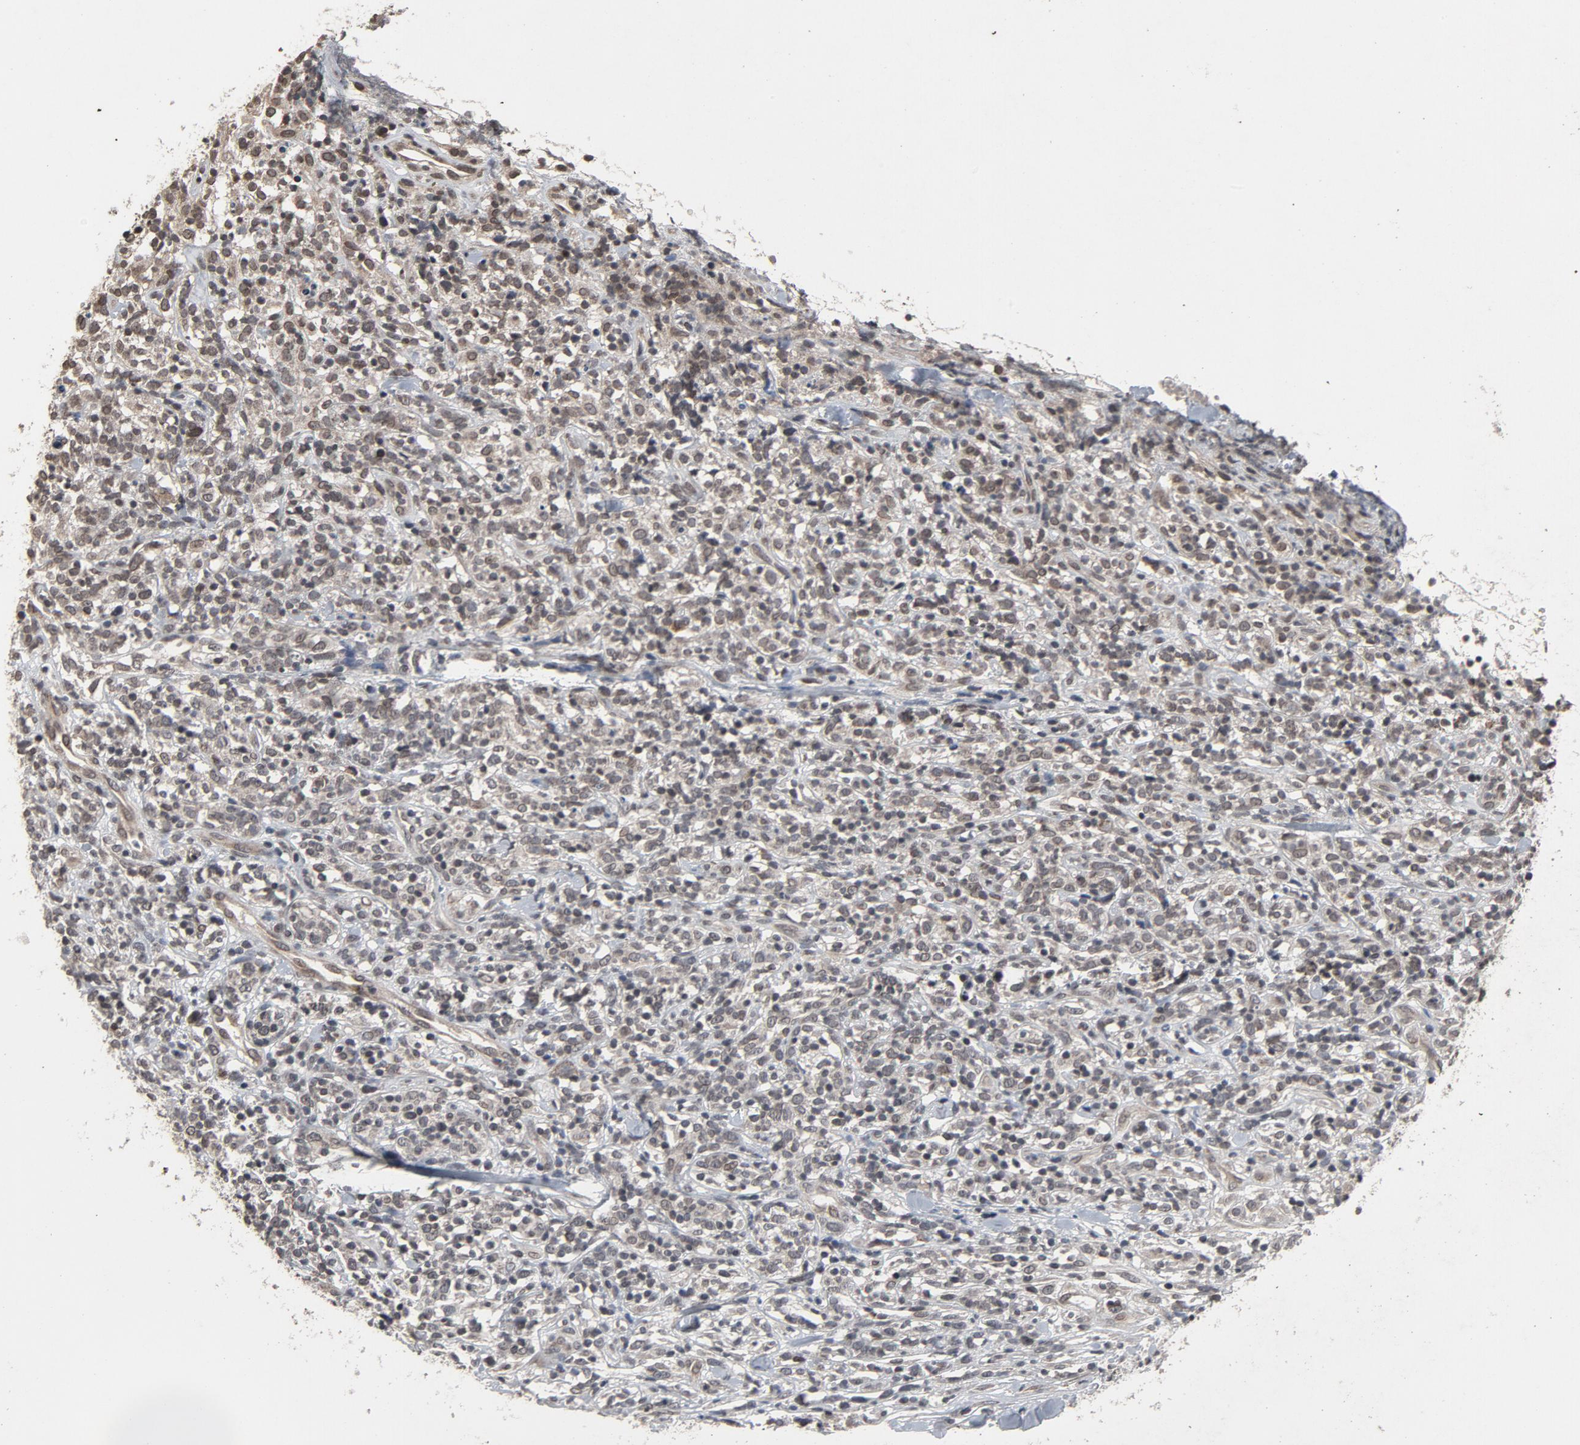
{"staining": {"intensity": "weak", "quantity": "<25%", "location": "nuclear"}, "tissue": "lymphoma", "cell_type": "Tumor cells", "image_type": "cancer", "snomed": [{"axis": "morphology", "description": "Malignant lymphoma, non-Hodgkin's type, High grade"}, {"axis": "topography", "description": "Lymph node"}], "caption": "This image is of malignant lymphoma, non-Hodgkin's type (high-grade) stained with immunohistochemistry to label a protein in brown with the nuclei are counter-stained blue. There is no positivity in tumor cells.", "gene": "POM121", "patient": {"sex": "female", "age": 73}}